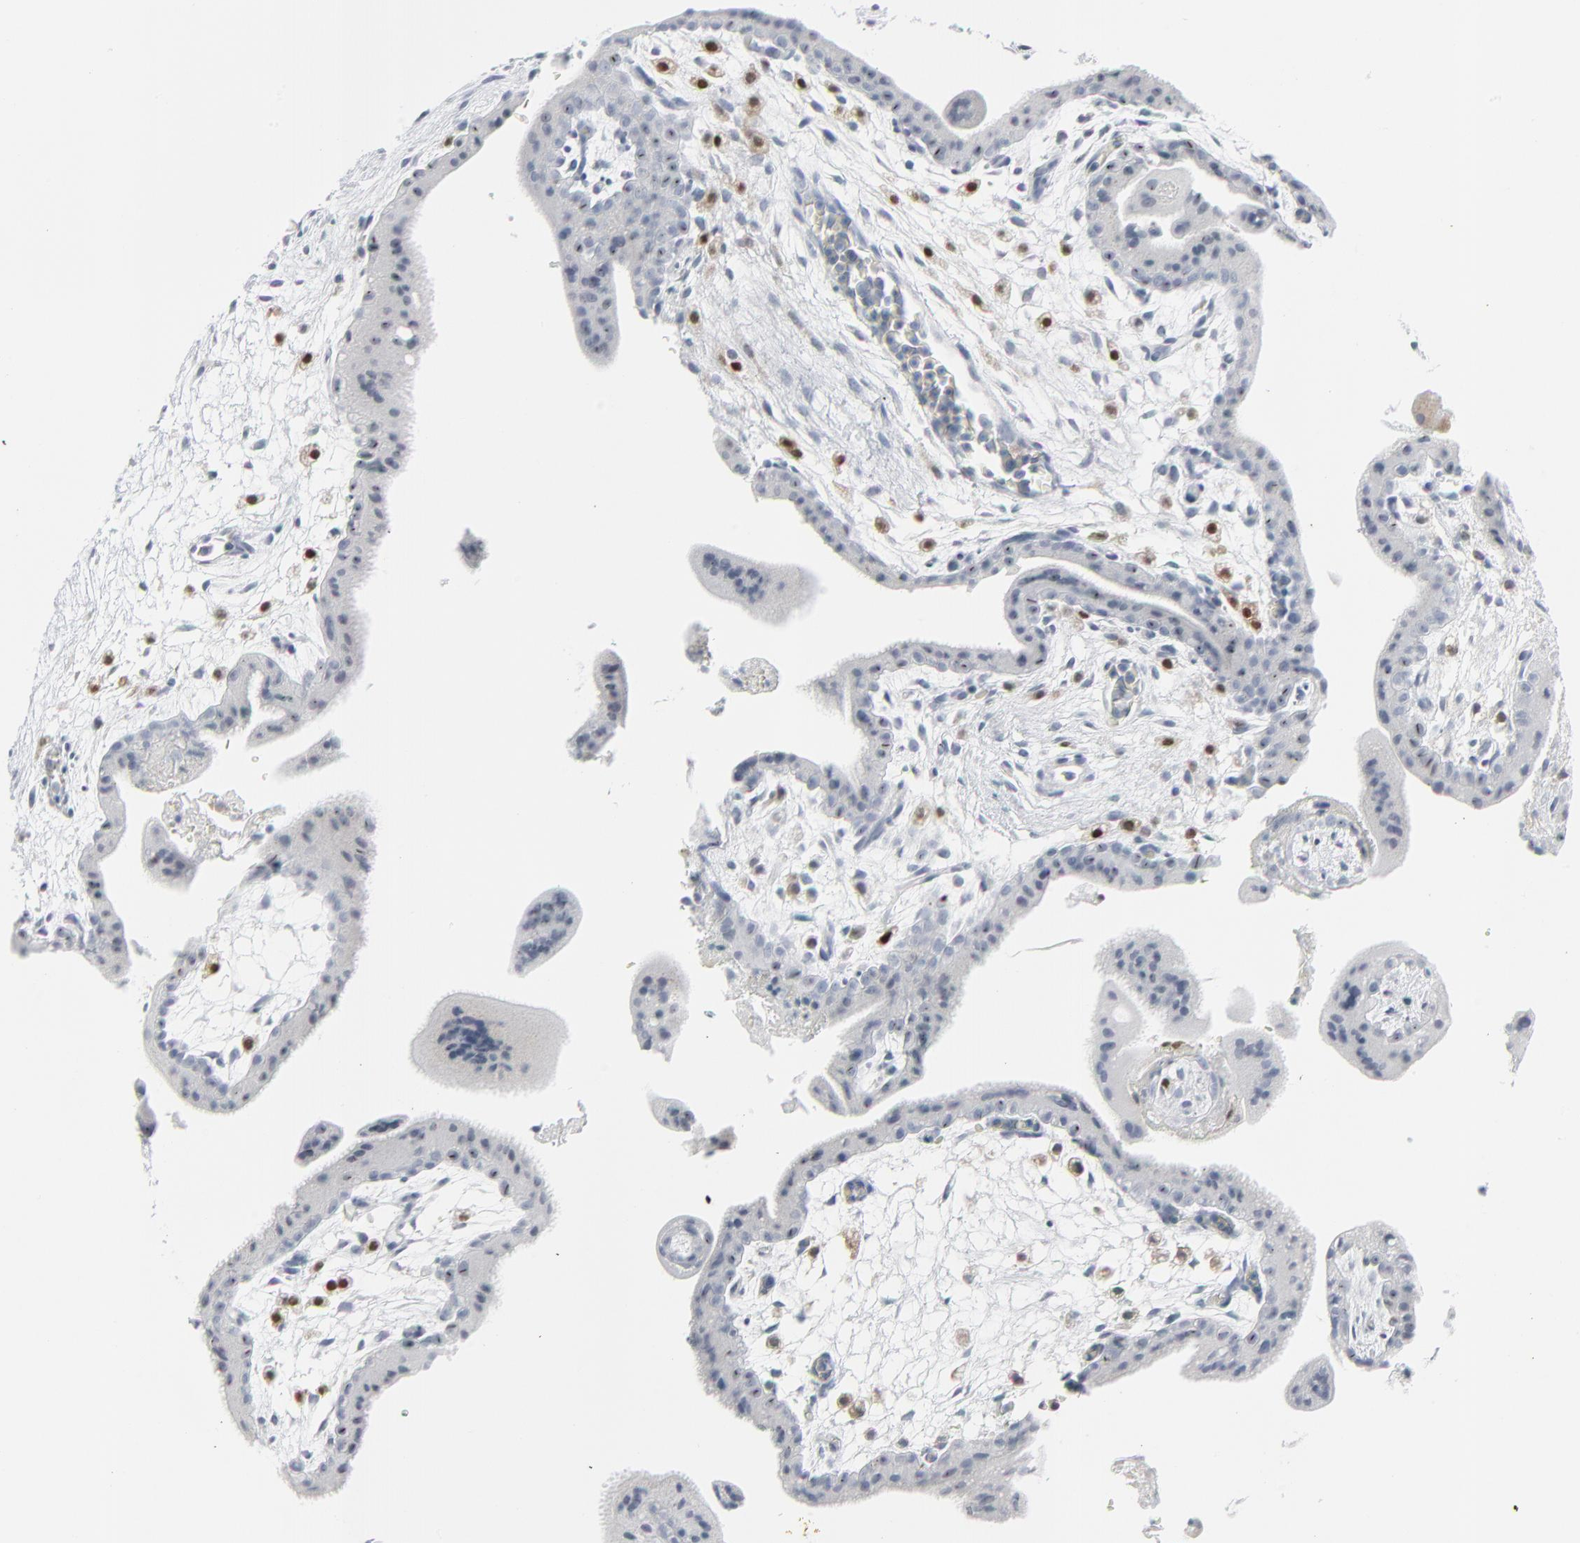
{"staining": {"intensity": "negative", "quantity": "none", "location": "none"}, "tissue": "placenta", "cell_type": "Trophoblastic cells", "image_type": "normal", "snomed": [{"axis": "morphology", "description": "Normal tissue, NOS"}, {"axis": "topography", "description": "Placenta"}], "caption": "Image shows no protein positivity in trophoblastic cells of unremarkable placenta.", "gene": "MITF", "patient": {"sex": "female", "age": 19}}